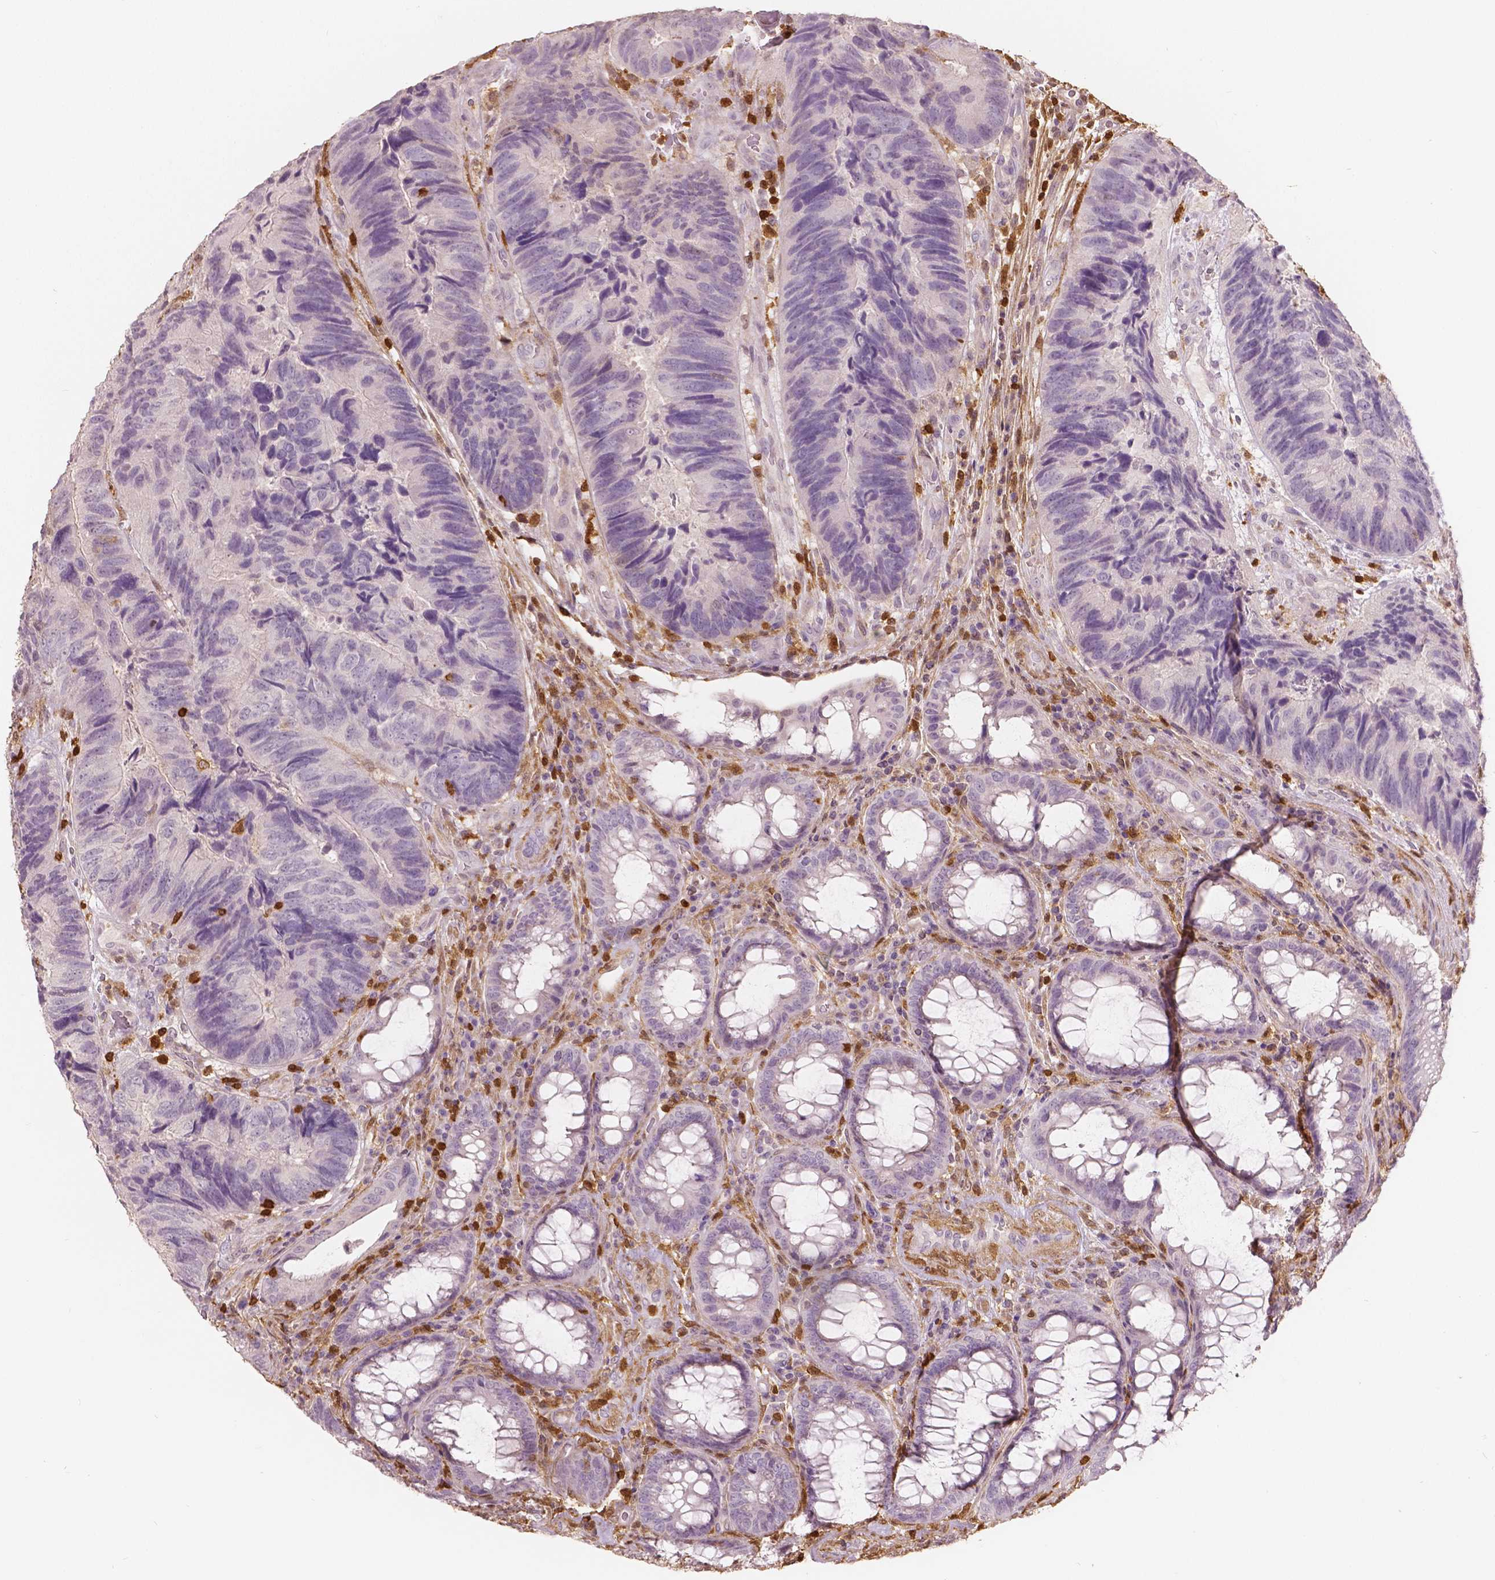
{"staining": {"intensity": "negative", "quantity": "none", "location": "none"}, "tissue": "colorectal cancer", "cell_type": "Tumor cells", "image_type": "cancer", "snomed": [{"axis": "morphology", "description": "Adenocarcinoma, NOS"}, {"axis": "topography", "description": "Colon"}], "caption": "Micrograph shows no significant protein positivity in tumor cells of adenocarcinoma (colorectal). Nuclei are stained in blue.", "gene": "S100A4", "patient": {"sex": "female", "age": 67}}